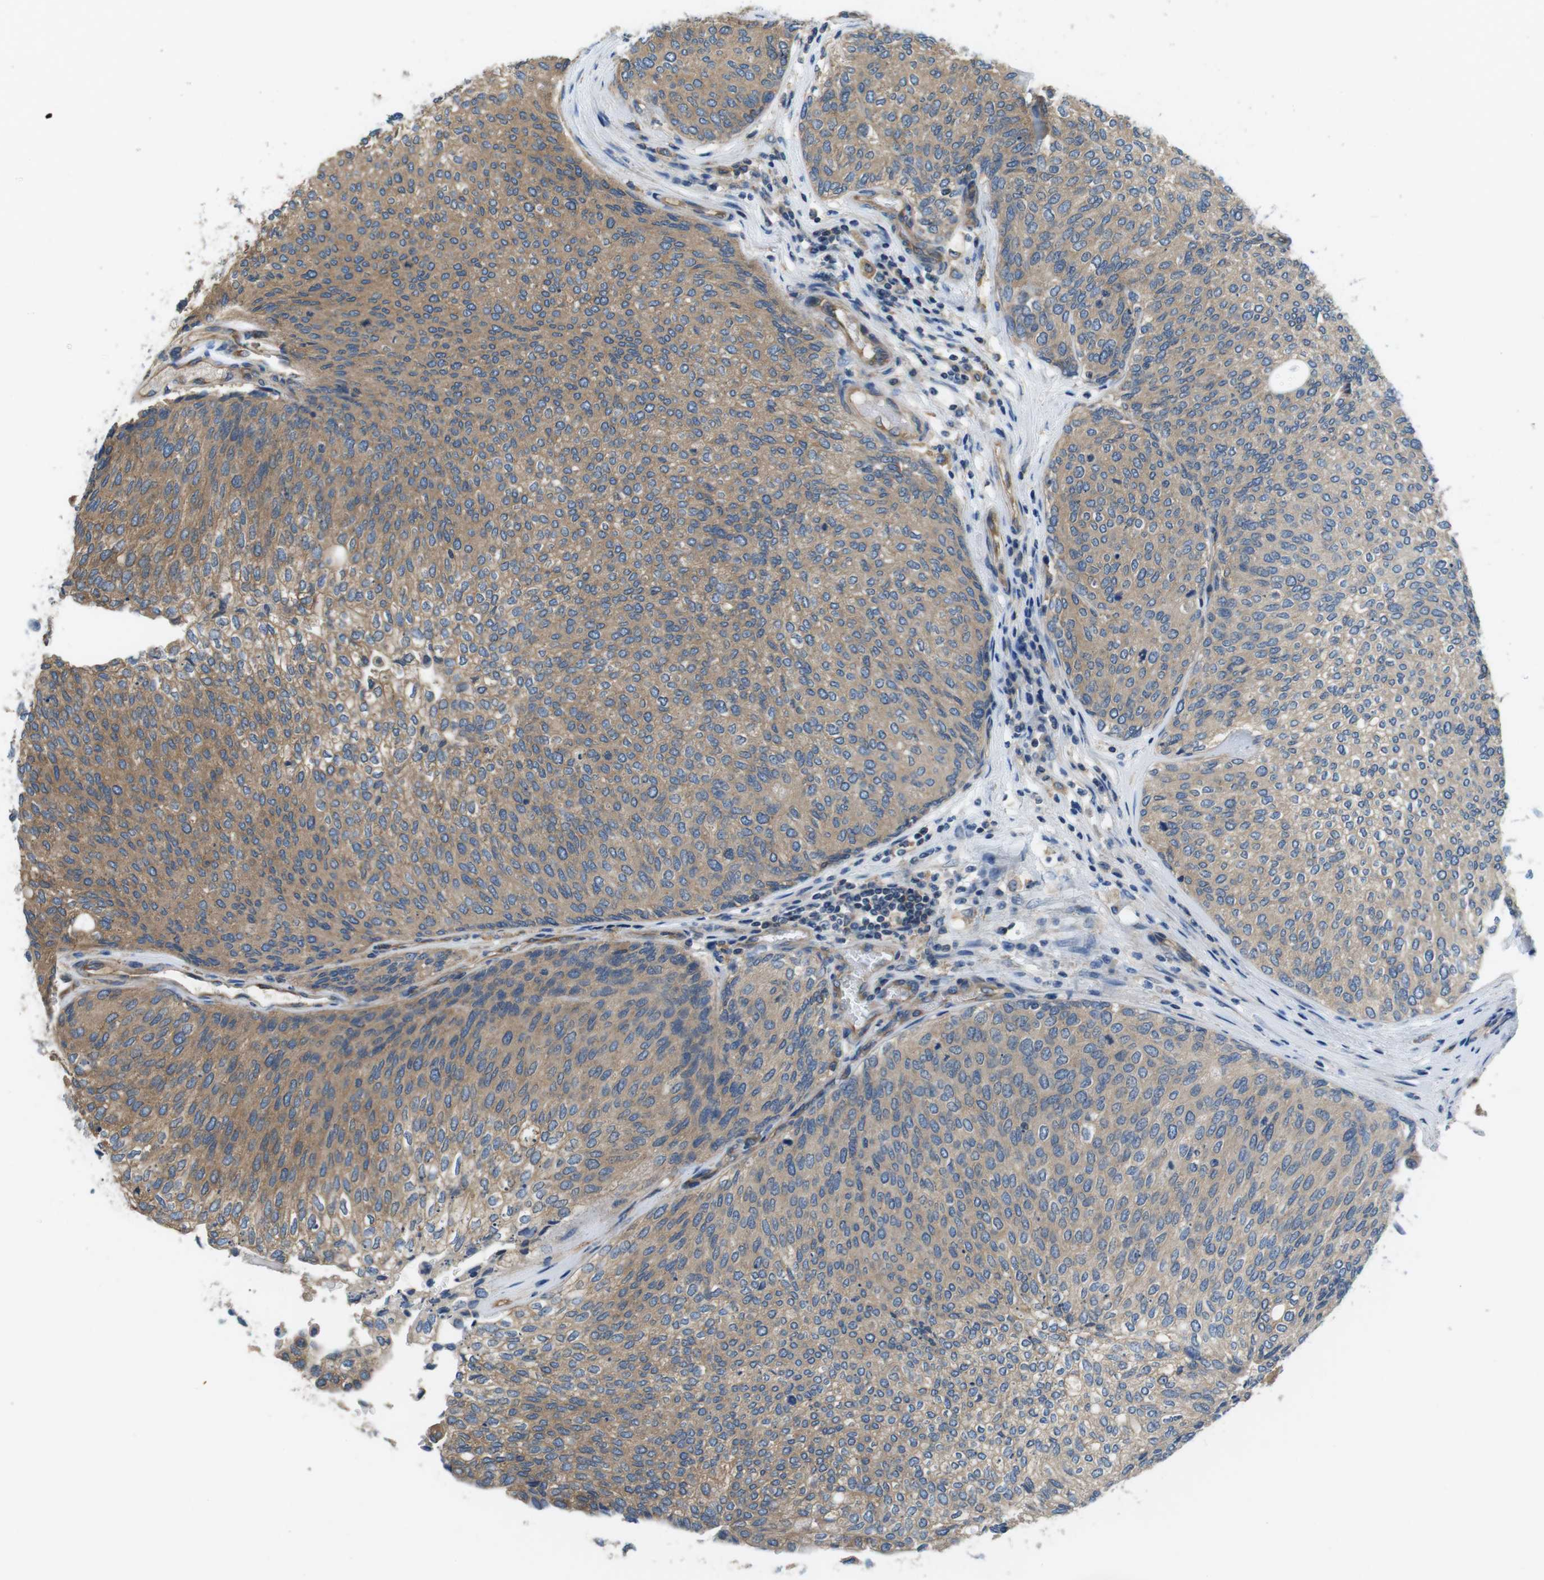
{"staining": {"intensity": "weak", "quantity": ">75%", "location": "cytoplasmic/membranous"}, "tissue": "urothelial cancer", "cell_type": "Tumor cells", "image_type": "cancer", "snomed": [{"axis": "morphology", "description": "Urothelial carcinoma, Low grade"}, {"axis": "topography", "description": "Urinary bladder"}], "caption": "DAB immunohistochemical staining of urothelial cancer reveals weak cytoplasmic/membranous protein positivity in about >75% of tumor cells.", "gene": "DENND4C", "patient": {"sex": "female", "age": 79}}